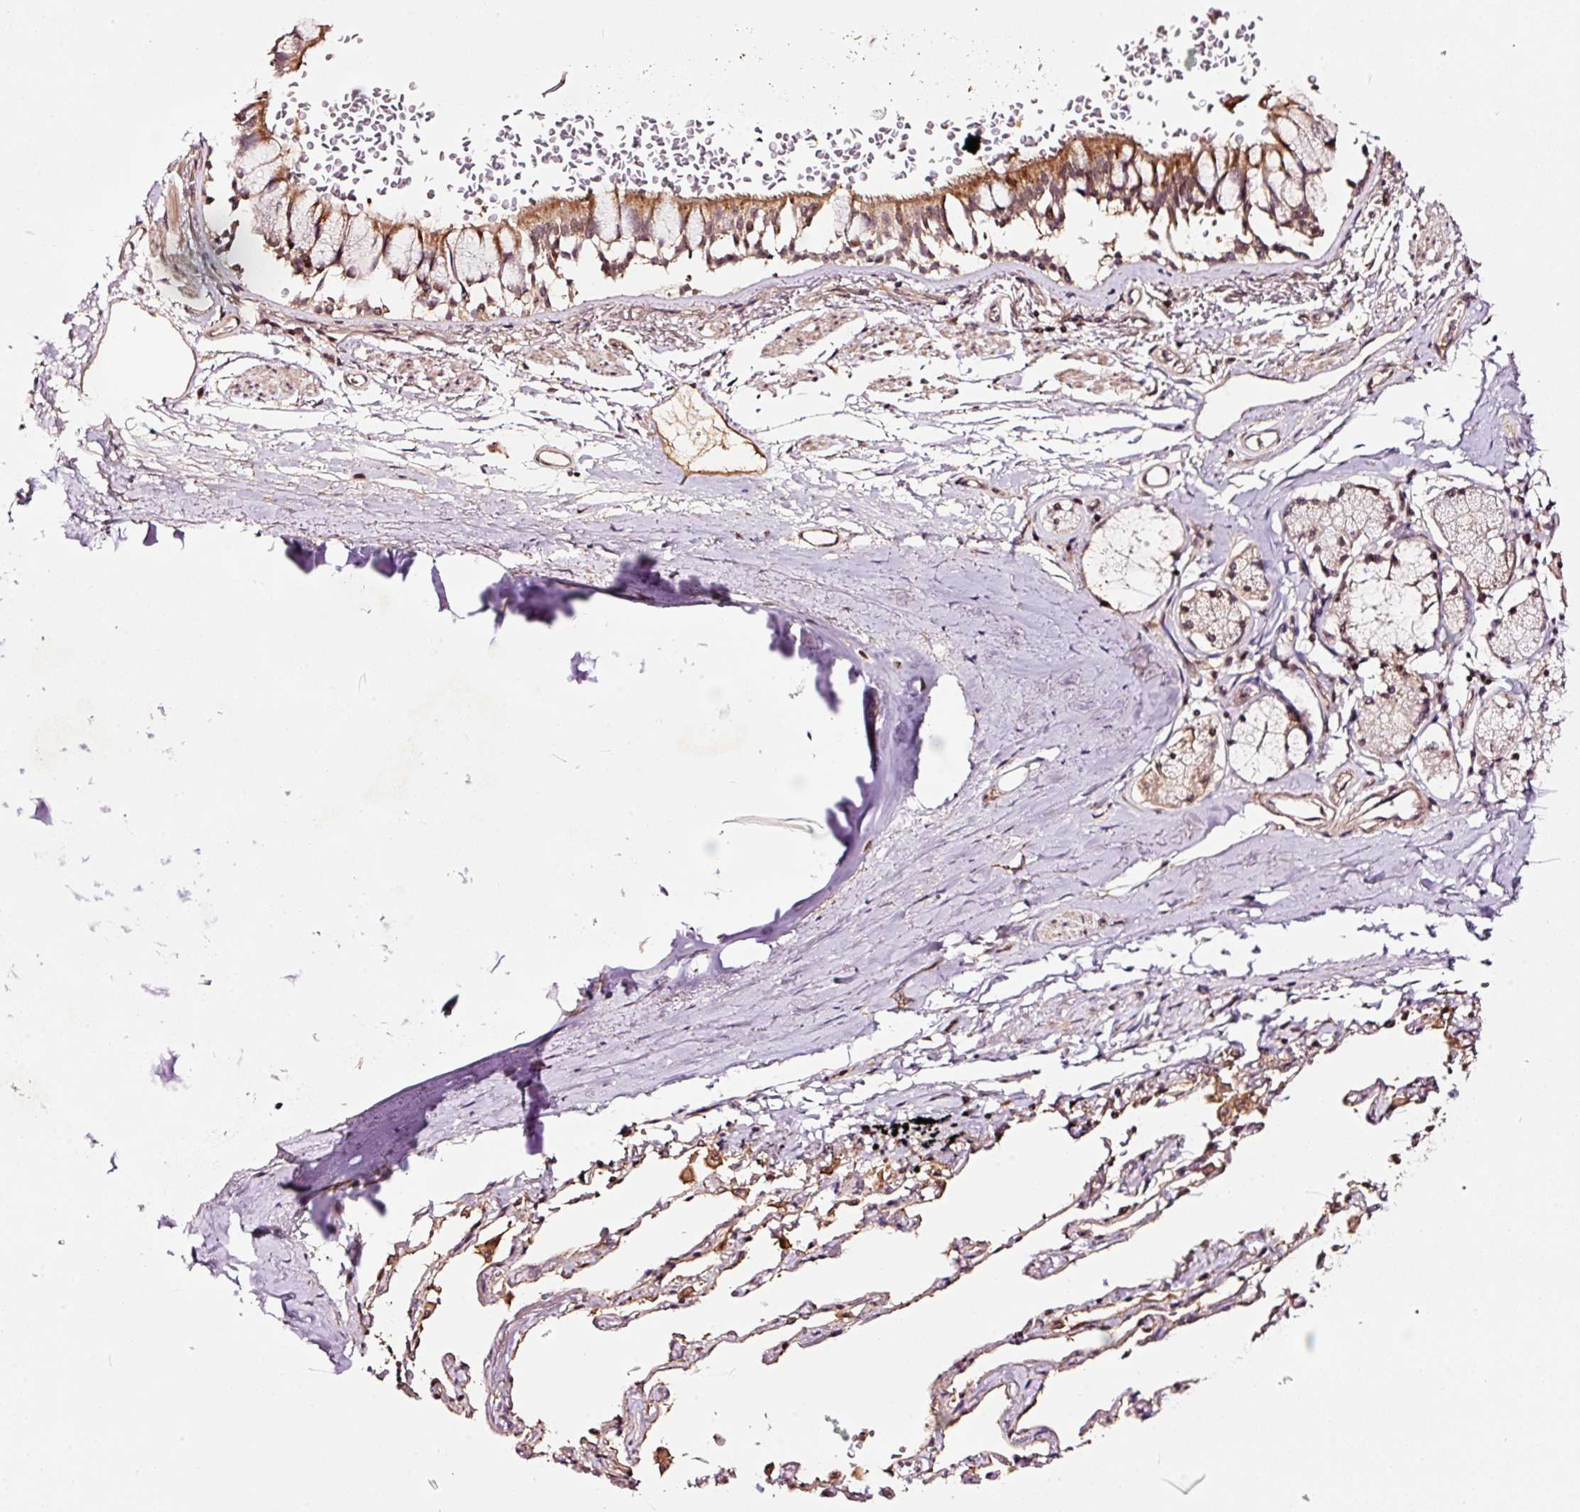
{"staining": {"intensity": "moderate", "quantity": ">75%", "location": "cytoplasmic/membranous,nuclear"}, "tissue": "bronchus", "cell_type": "Respiratory epithelial cells", "image_type": "normal", "snomed": [{"axis": "morphology", "description": "Normal tissue, NOS"}, {"axis": "topography", "description": "Bronchus"}], "caption": "Respiratory epithelial cells show moderate cytoplasmic/membranous,nuclear positivity in about >75% of cells in unremarkable bronchus.", "gene": "RFC4", "patient": {"sex": "male", "age": 70}}